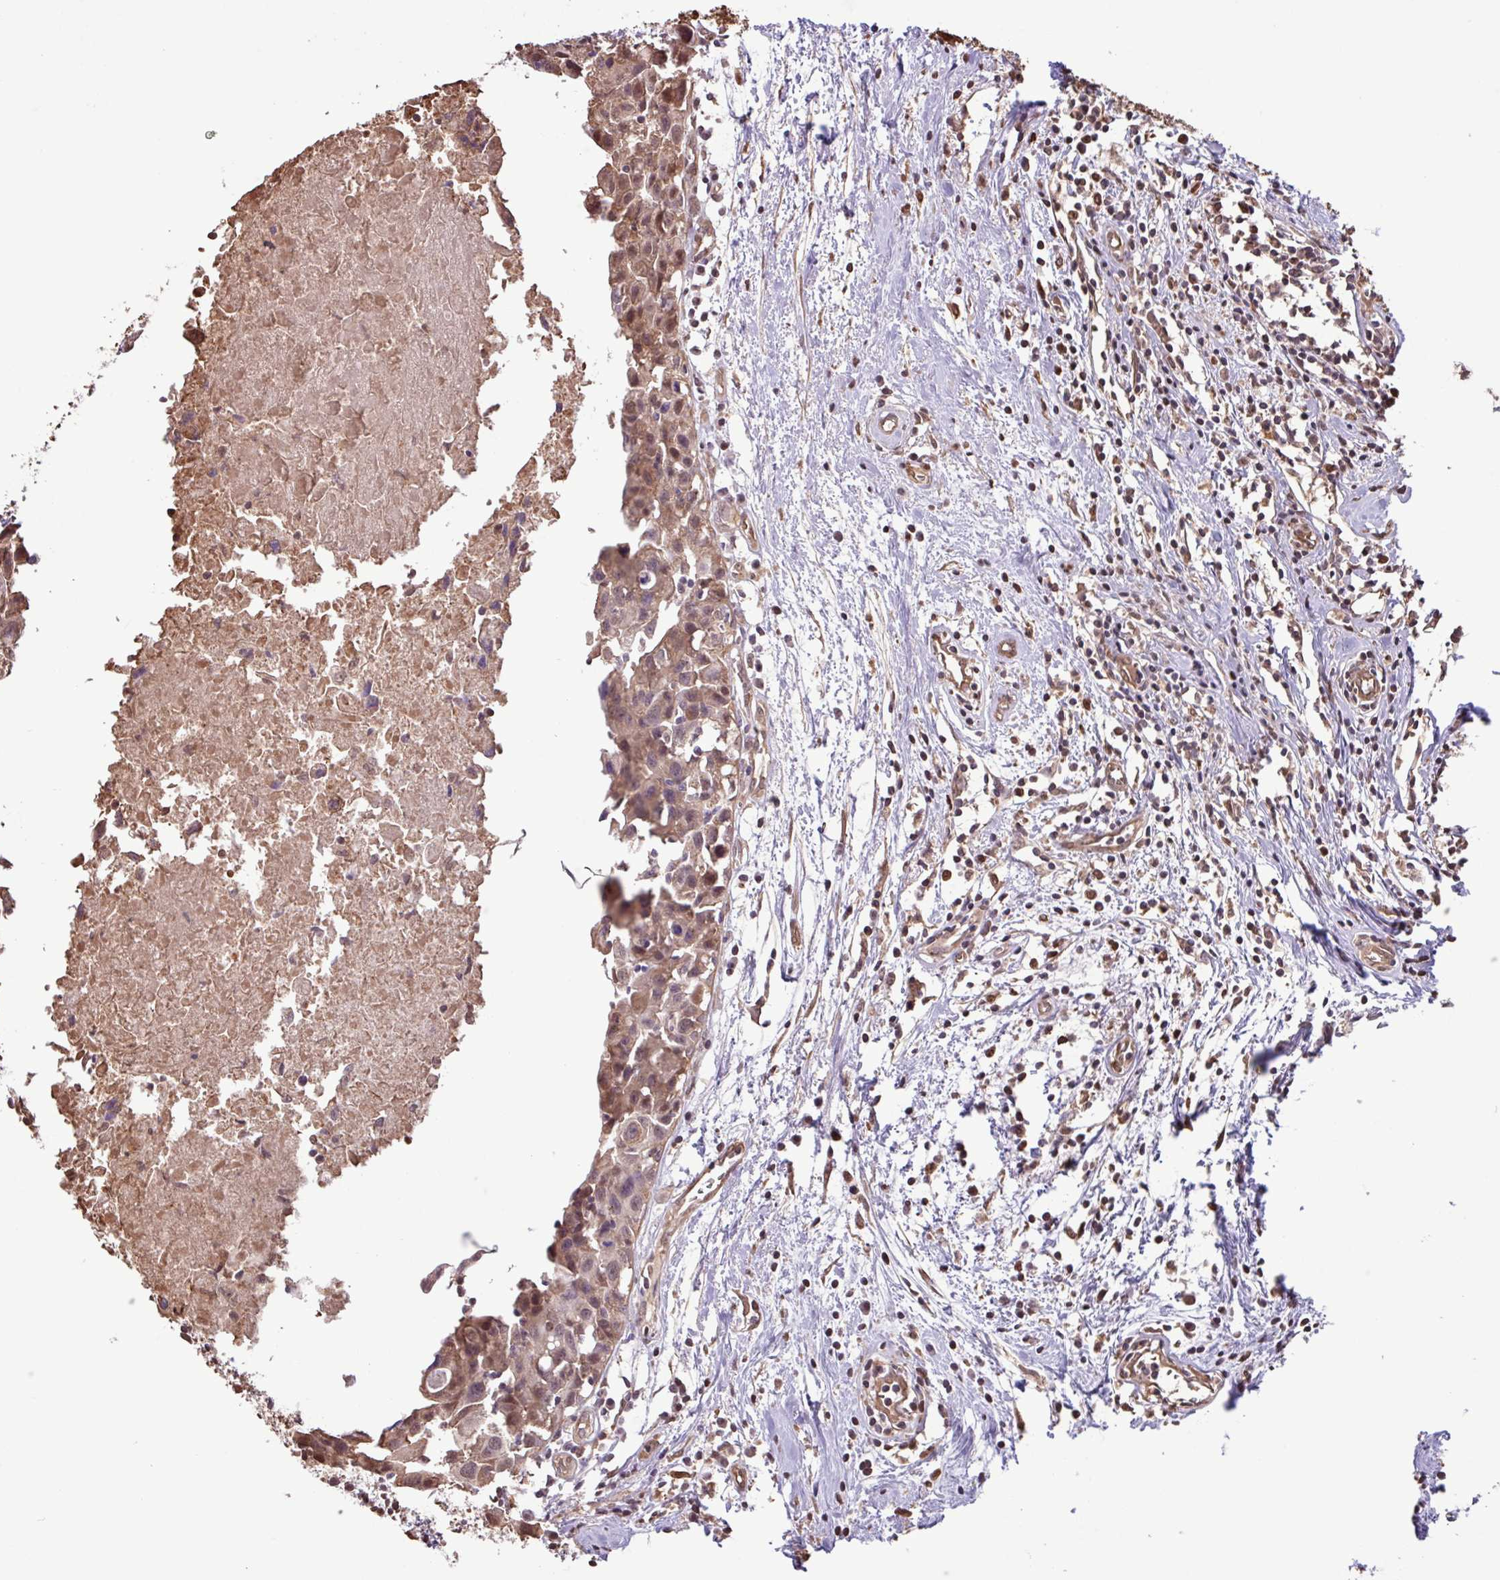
{"staining": {"intensity": "moderate", "quantity": "25%-75%", "location": "cytoplasmic/membranous,nuclear"}, "tissue": "breast cancer", "cell_type": "Tumor cells", "image_type": "cancer", "snomed": [{"axis": "morphology", "description": "Carcinoma, NOS"}, {"axis": "topography", "description": "Breast"}], "caption": "Moderate cytoplasmic/membranous and nuclear expression is present in approximately 25%-75% of tumor cells in breast cancer (carcinoma). The staining was performed using DAB (3,3'-diaminobenzidine) to visualize the protein expression in brown, while the nuclei were stained in blue with hematoxylin (Magnification: 20x).", "gene": "CHST11", "patient": {"sex": "female", "age": 60}}